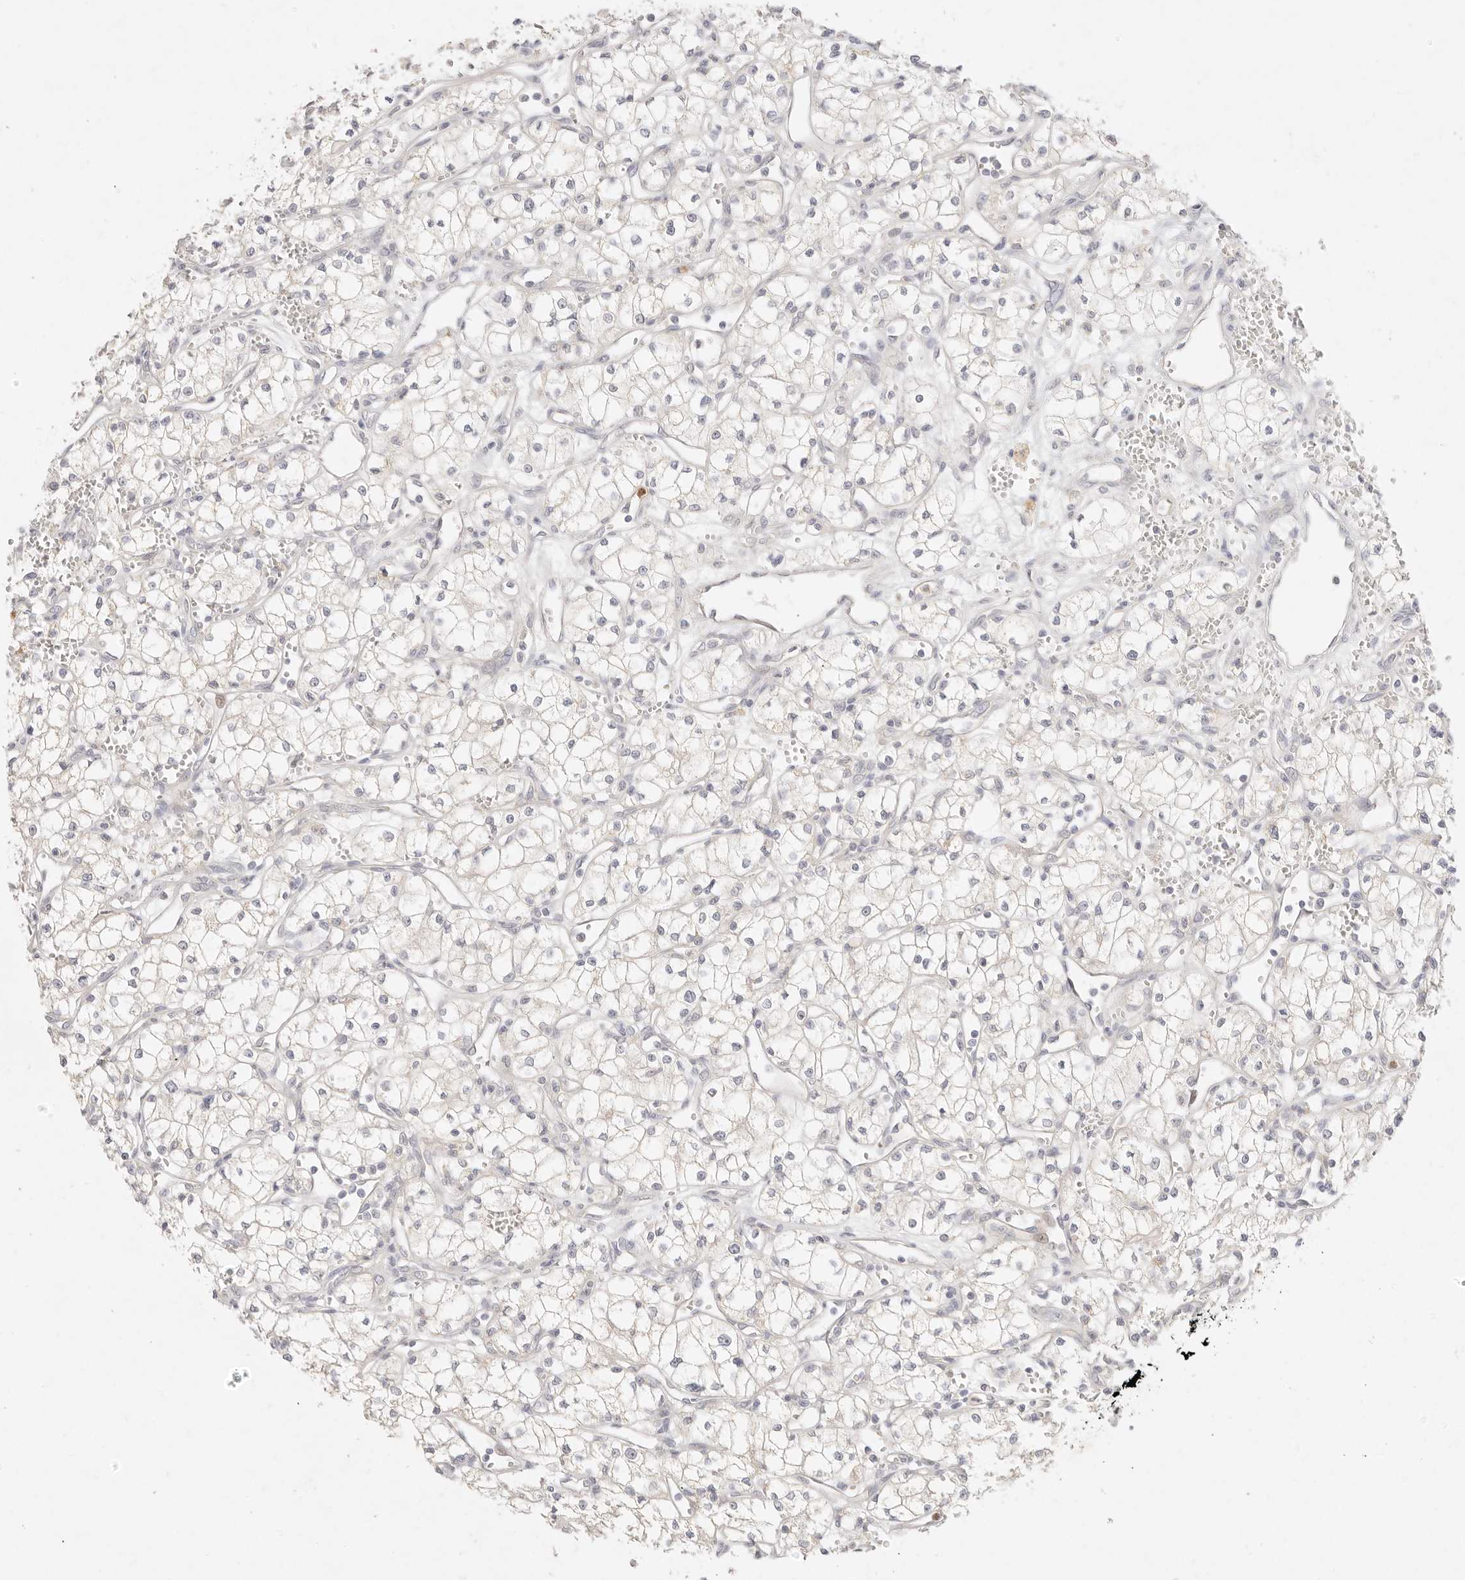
{"staining": {"intensity": "negative", "quantity": "none", "location": "none"}, "tissue": "renal cancer", "cell_type": "Tumor cells", "image_type": "cancer", "snomed": [{"axis": "morphology", "description": "Adenocarcinoma, NOS"}, {"axis": "topography", "description": "Kidney"}], "caption": "Tumor cells are negative for protein expression in human renal cancer (adenocarcinoma). (IHC, brightfield microscopy, high magnification).", "gene": "GPR84", "patient": {"sex": "male", "age": 59}}